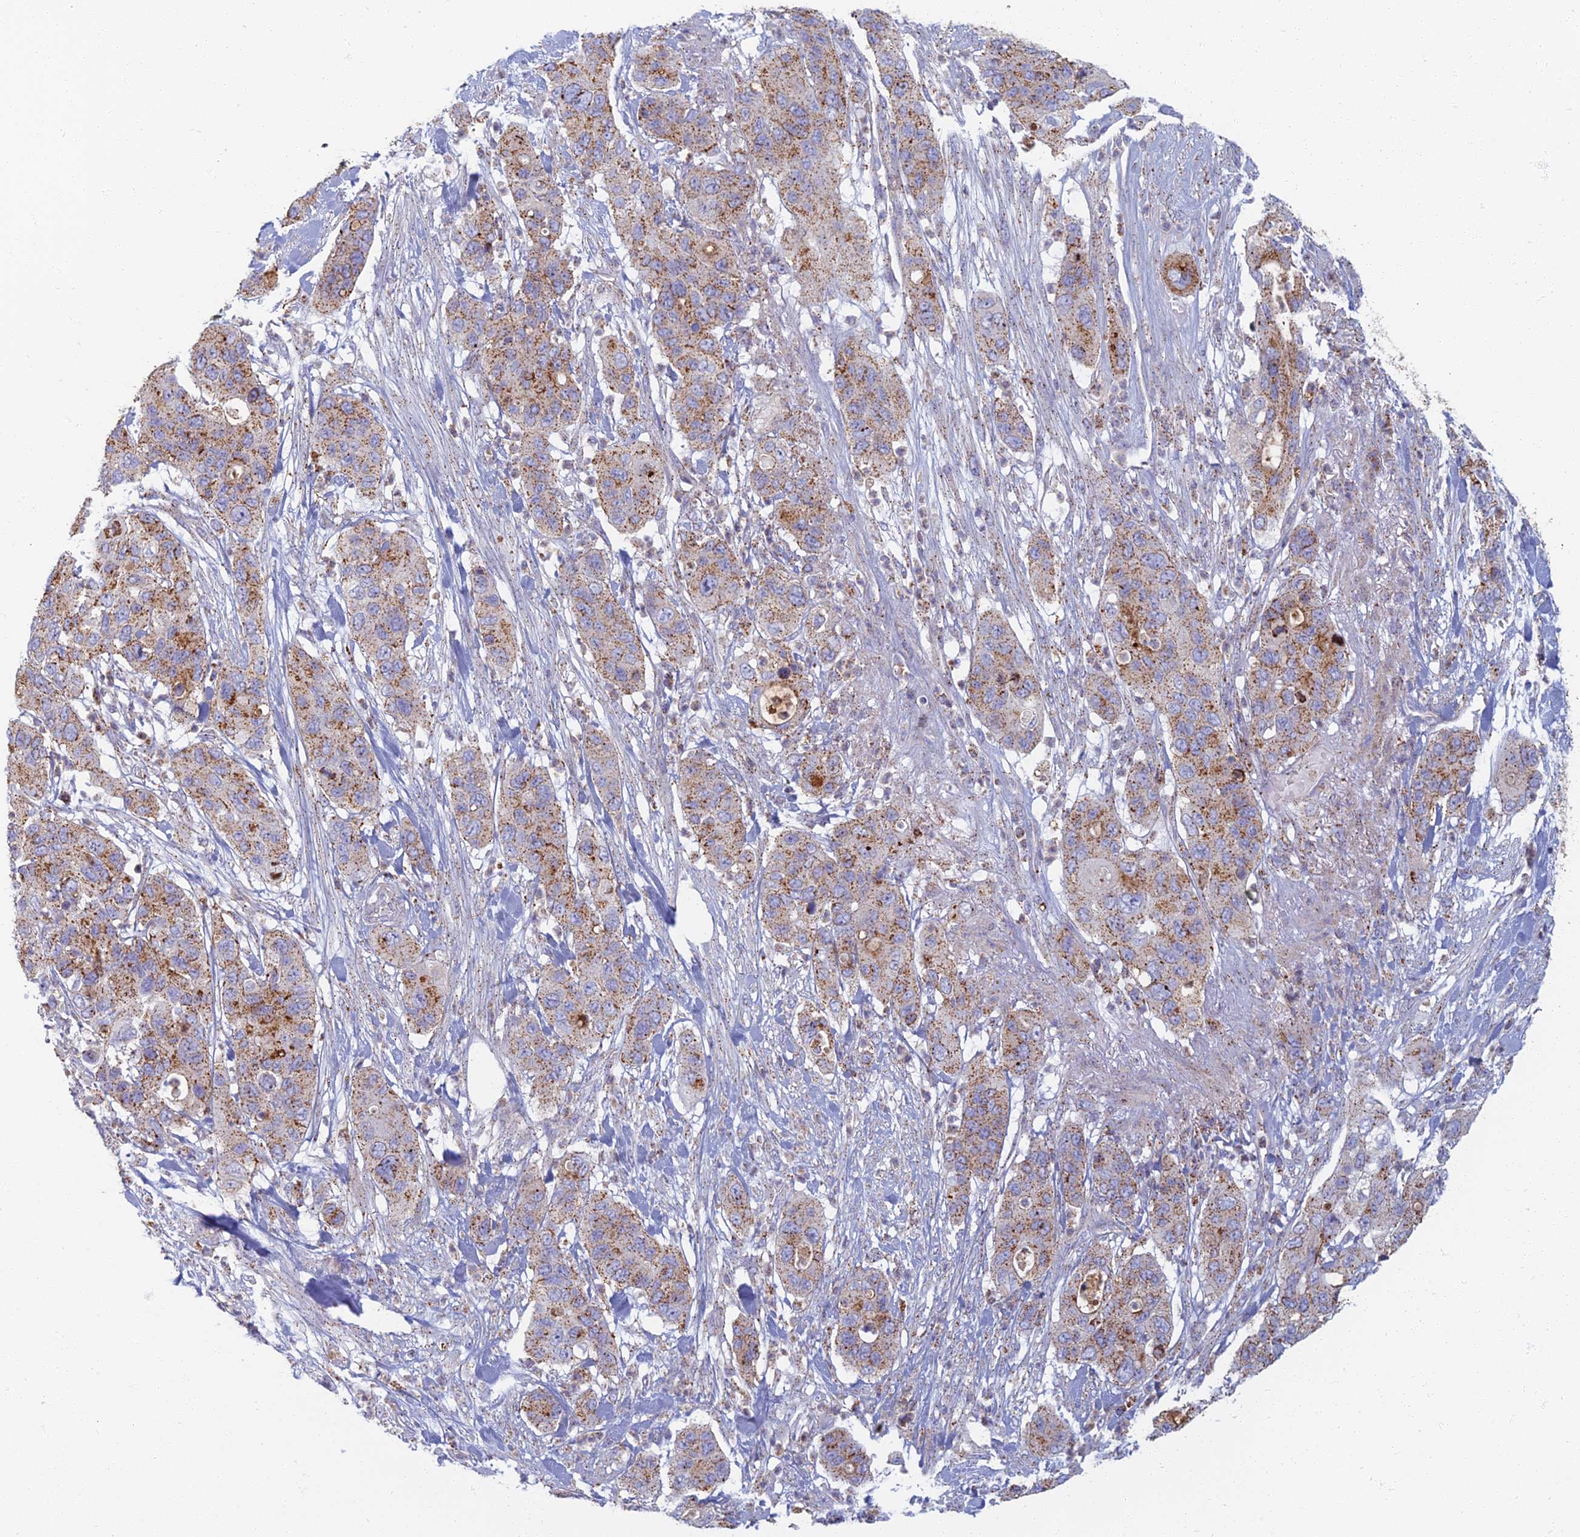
{"staining": {"intensity": "moderate", "quantity": ">75%", "location": "cytoplasmic/membranous"}, "tissue": "pancreatic cancer", "cell_type": "Tumor cells", "image_type": "cancer", "snomed": [{"axis": "morphology", "description": "Adenocarcinoma, NOS"}, {"axis": "topography", "description": "Pancreas"}], "caption": "Pancreatic cancer (adenocarcinoma) tissue displays moderate cytoplasmic/membranous positivity in about >75% of tumor cells, visualized by immunohistochemistry.", "gene": "CHMP4B", "patient": {"sex": "female", "age": 71}}